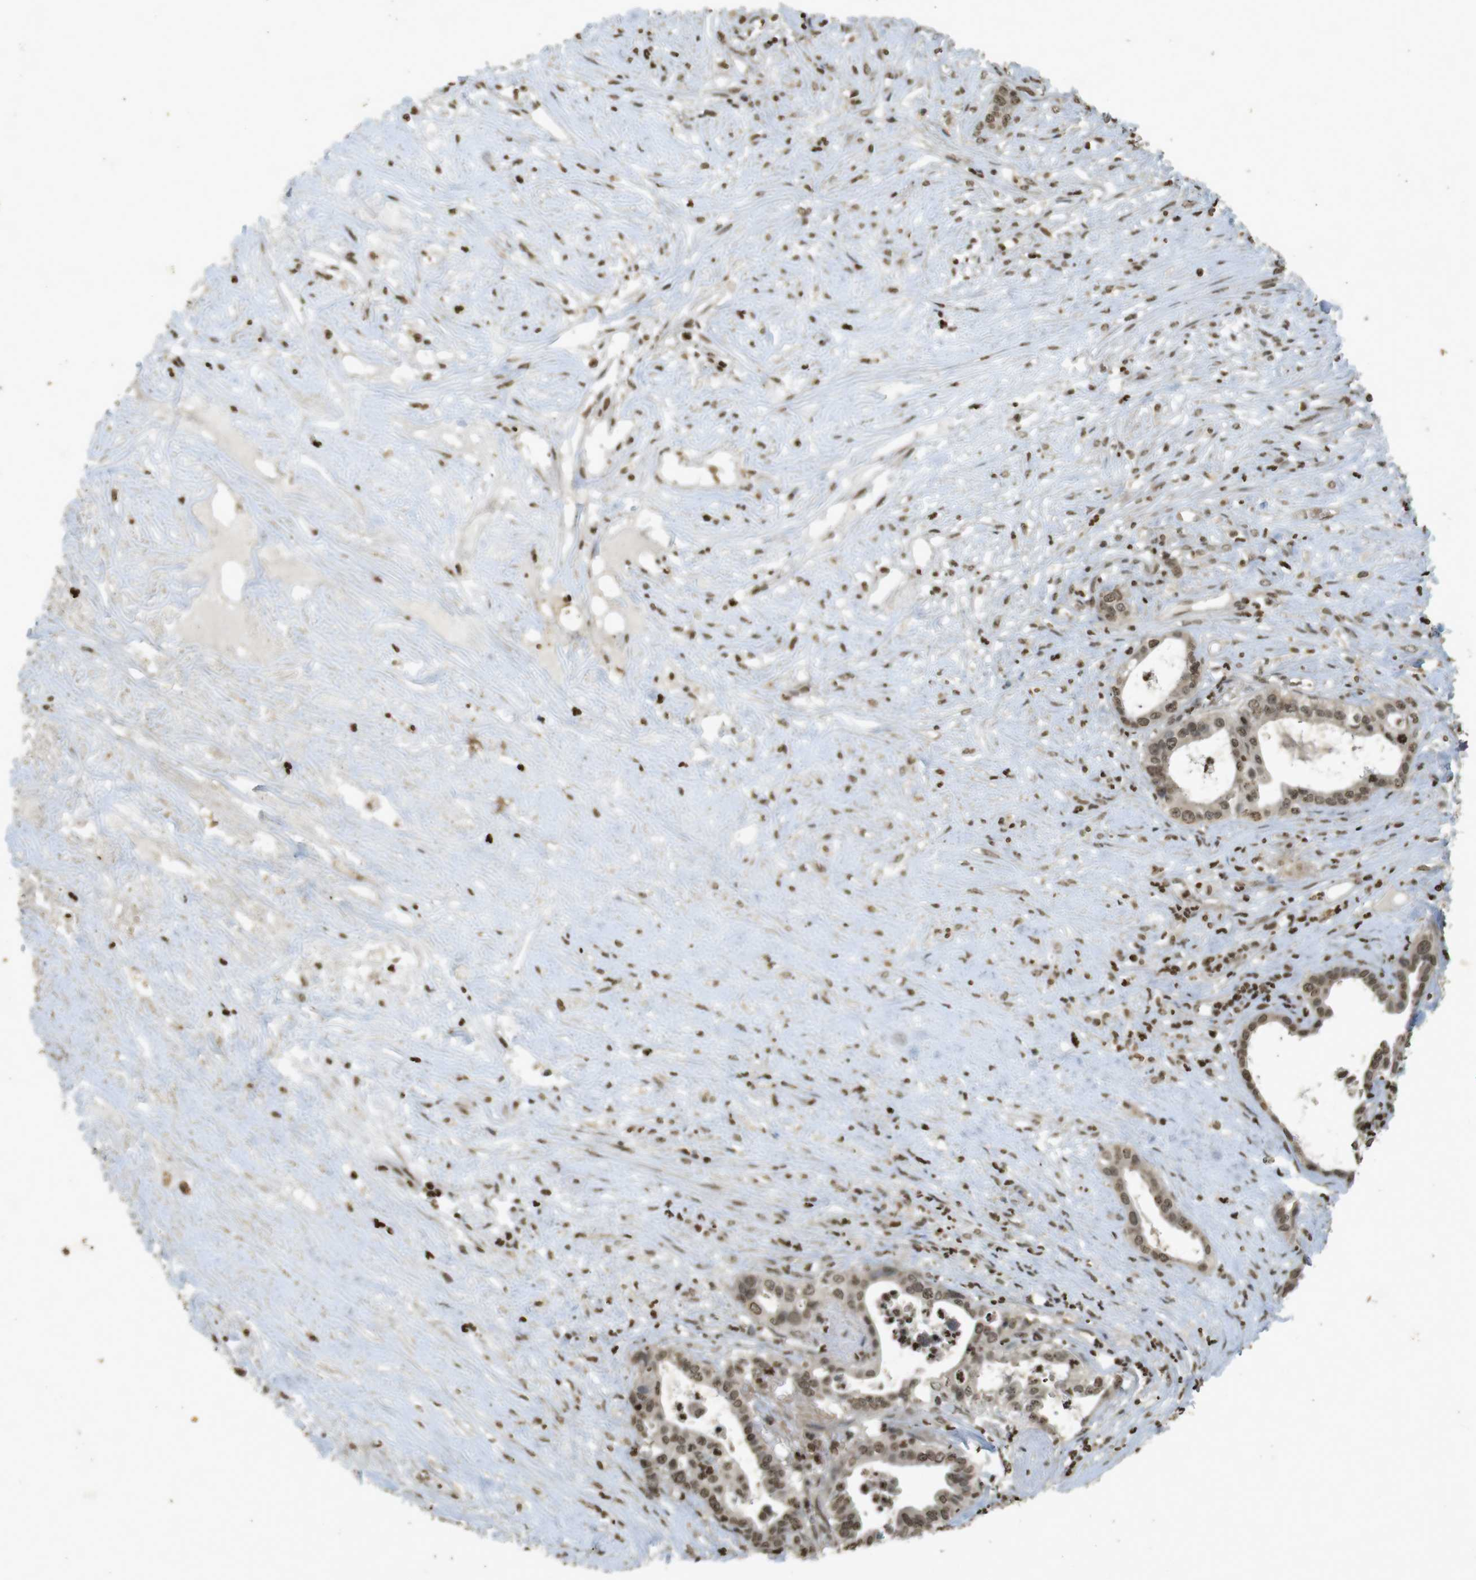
{"staining": {"intensity": "moderate", "quantity": ">75%", "location": "nuclear"}, "tissue": "liver cancer", "cell_type": "Tumor cells", "image_type": "cancer", "snomed": [{"axis": "morphology", "description": "Cholangiocarcinoma"}, {"axis": "topography", "description": "Liver"}], "caption": "Brown immunohistochemical staining in human liver cholangiocarcinoma demonstrates moderate nuclear expression in about >75% of tumor cells. (IHC, brightfield microscopy, high magnification).", "gene": "ORC4", "patient": {"sex": "female", "age": 61}}